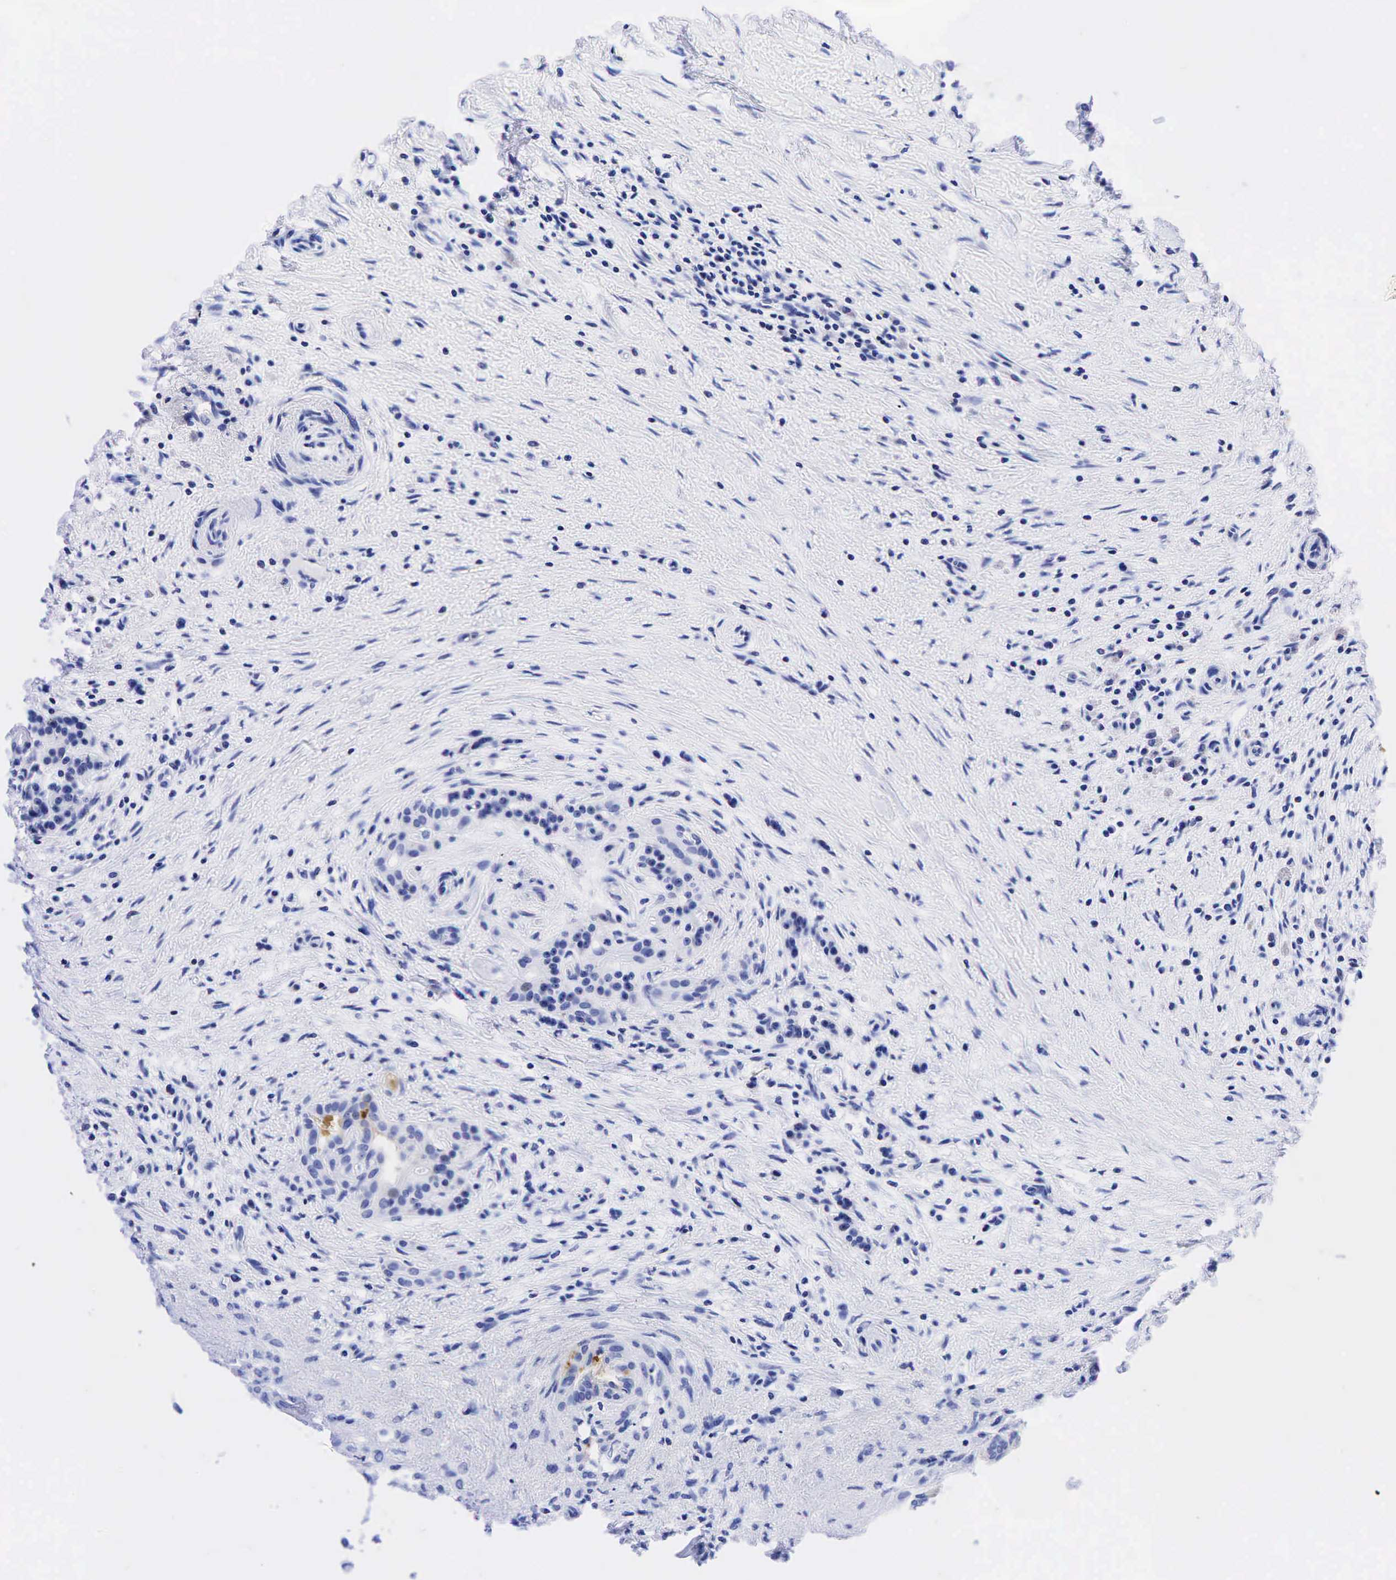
{"staining": {"intensity": "negative", "quantity": "none", "location": "none"}, "tissue": "pancreas", "cell_type": "Exocrine glandular cells", "image_type": "normal", "snomed": [{"axis": "morphology", "description": "Normal tissue, NOS"}, {"axis": "topography", "description": "Pancreas"}], "caption": "Image shows no protein positivity in exocrine glandular cells of normal pancreas.", "gene": "CEACAM5", "patient": {"sex": "male", "age": 73}}